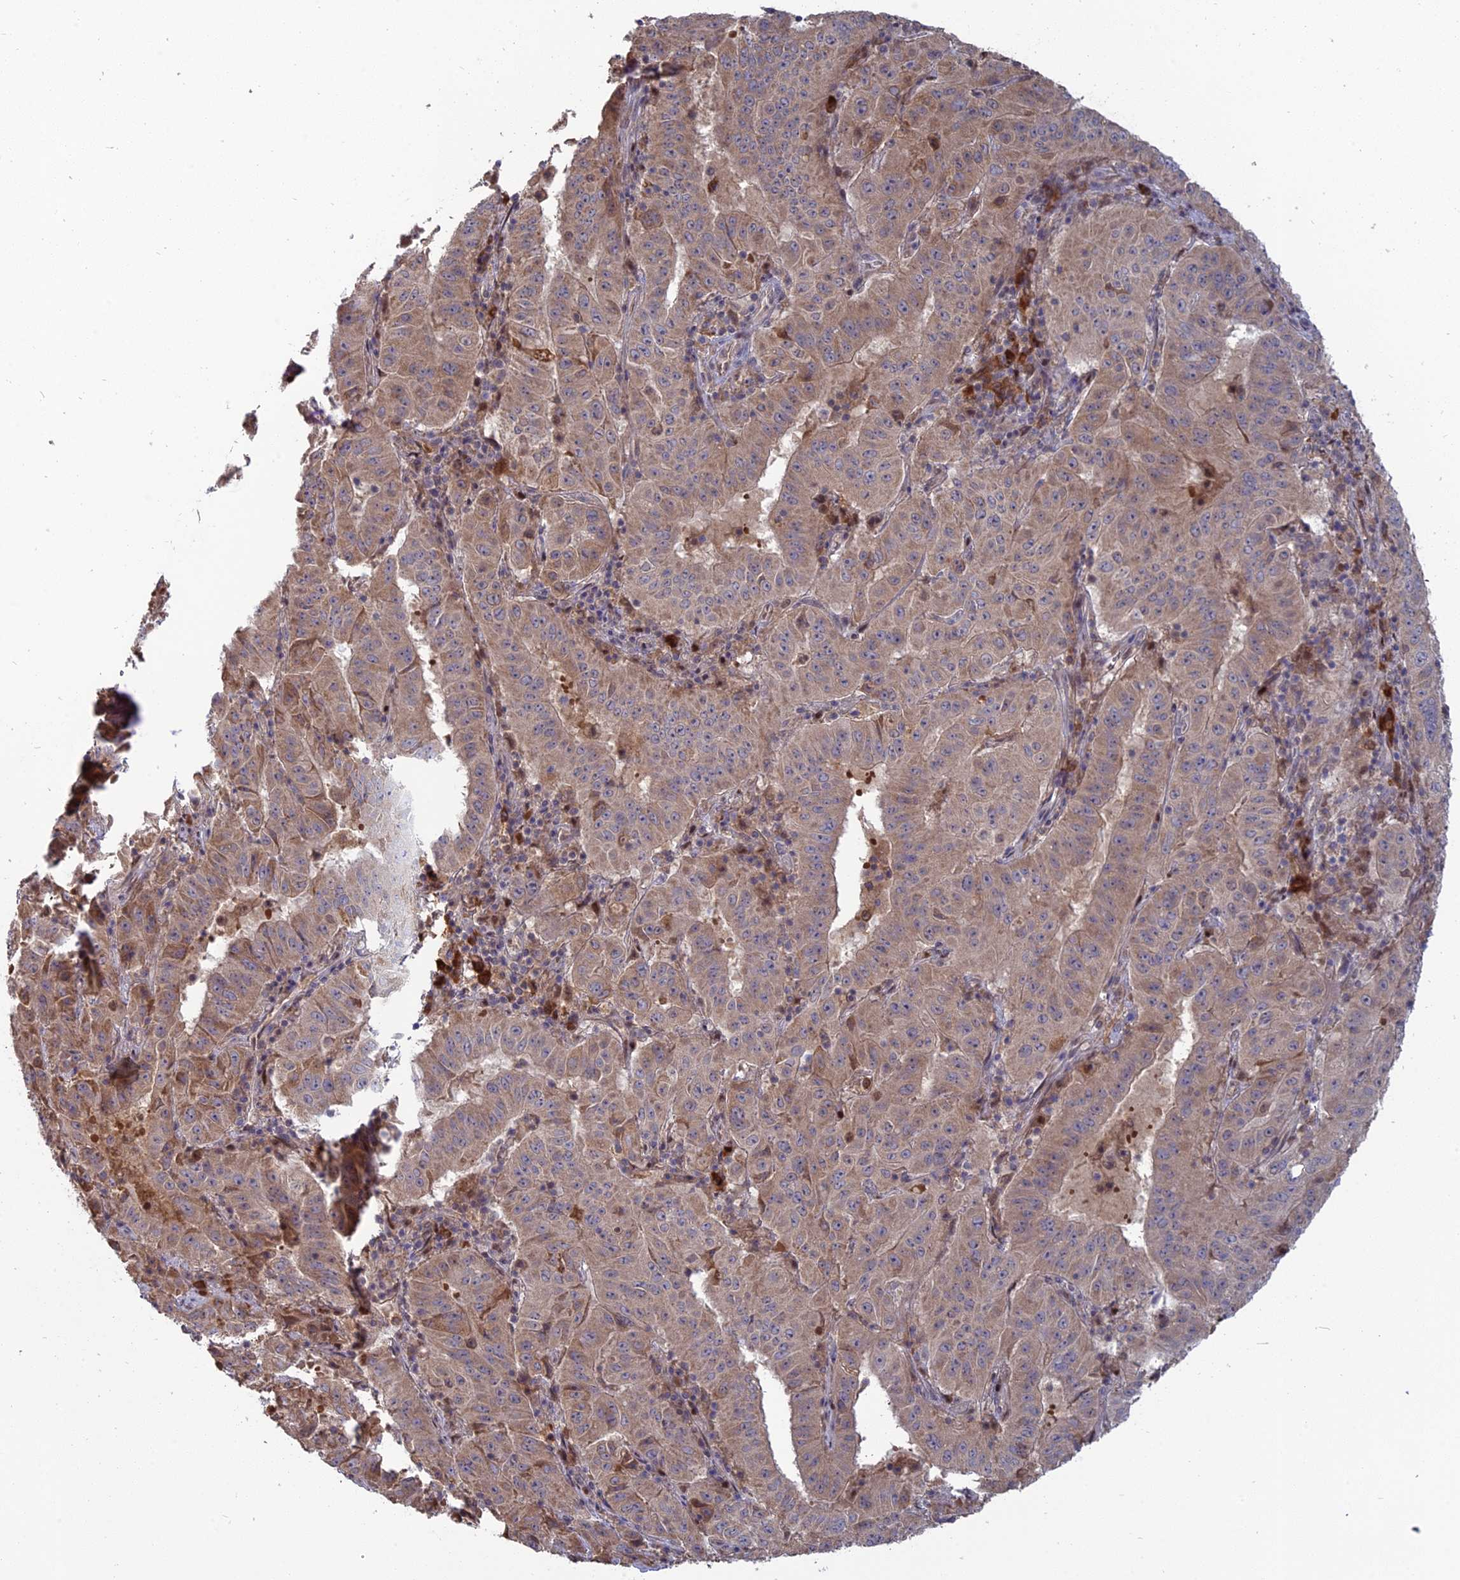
{"staining": {"intensity": "weak", "quantity": ">75%", "location": "cytoplasmic/membranous"}, "tissue": "pancreatic cancer", "cell_type": "Tumor cells", "image_type": "cancer", "snomed": [{"axis": "morphology", "description": "Adenocarcinoma, NOS"}, {"axis": "topography", "description": "Pancreas"}], "caption": "A high-resolution histopathology image shows immunohistochemistry staining of pancreatic cancer (adenocarcinoma), which demonstrates weak cytoplasmic/membranous staining in about >75% of tumor cells.", "gene": "TMEM208", "patient": {"sex": "male", "age": 63}}